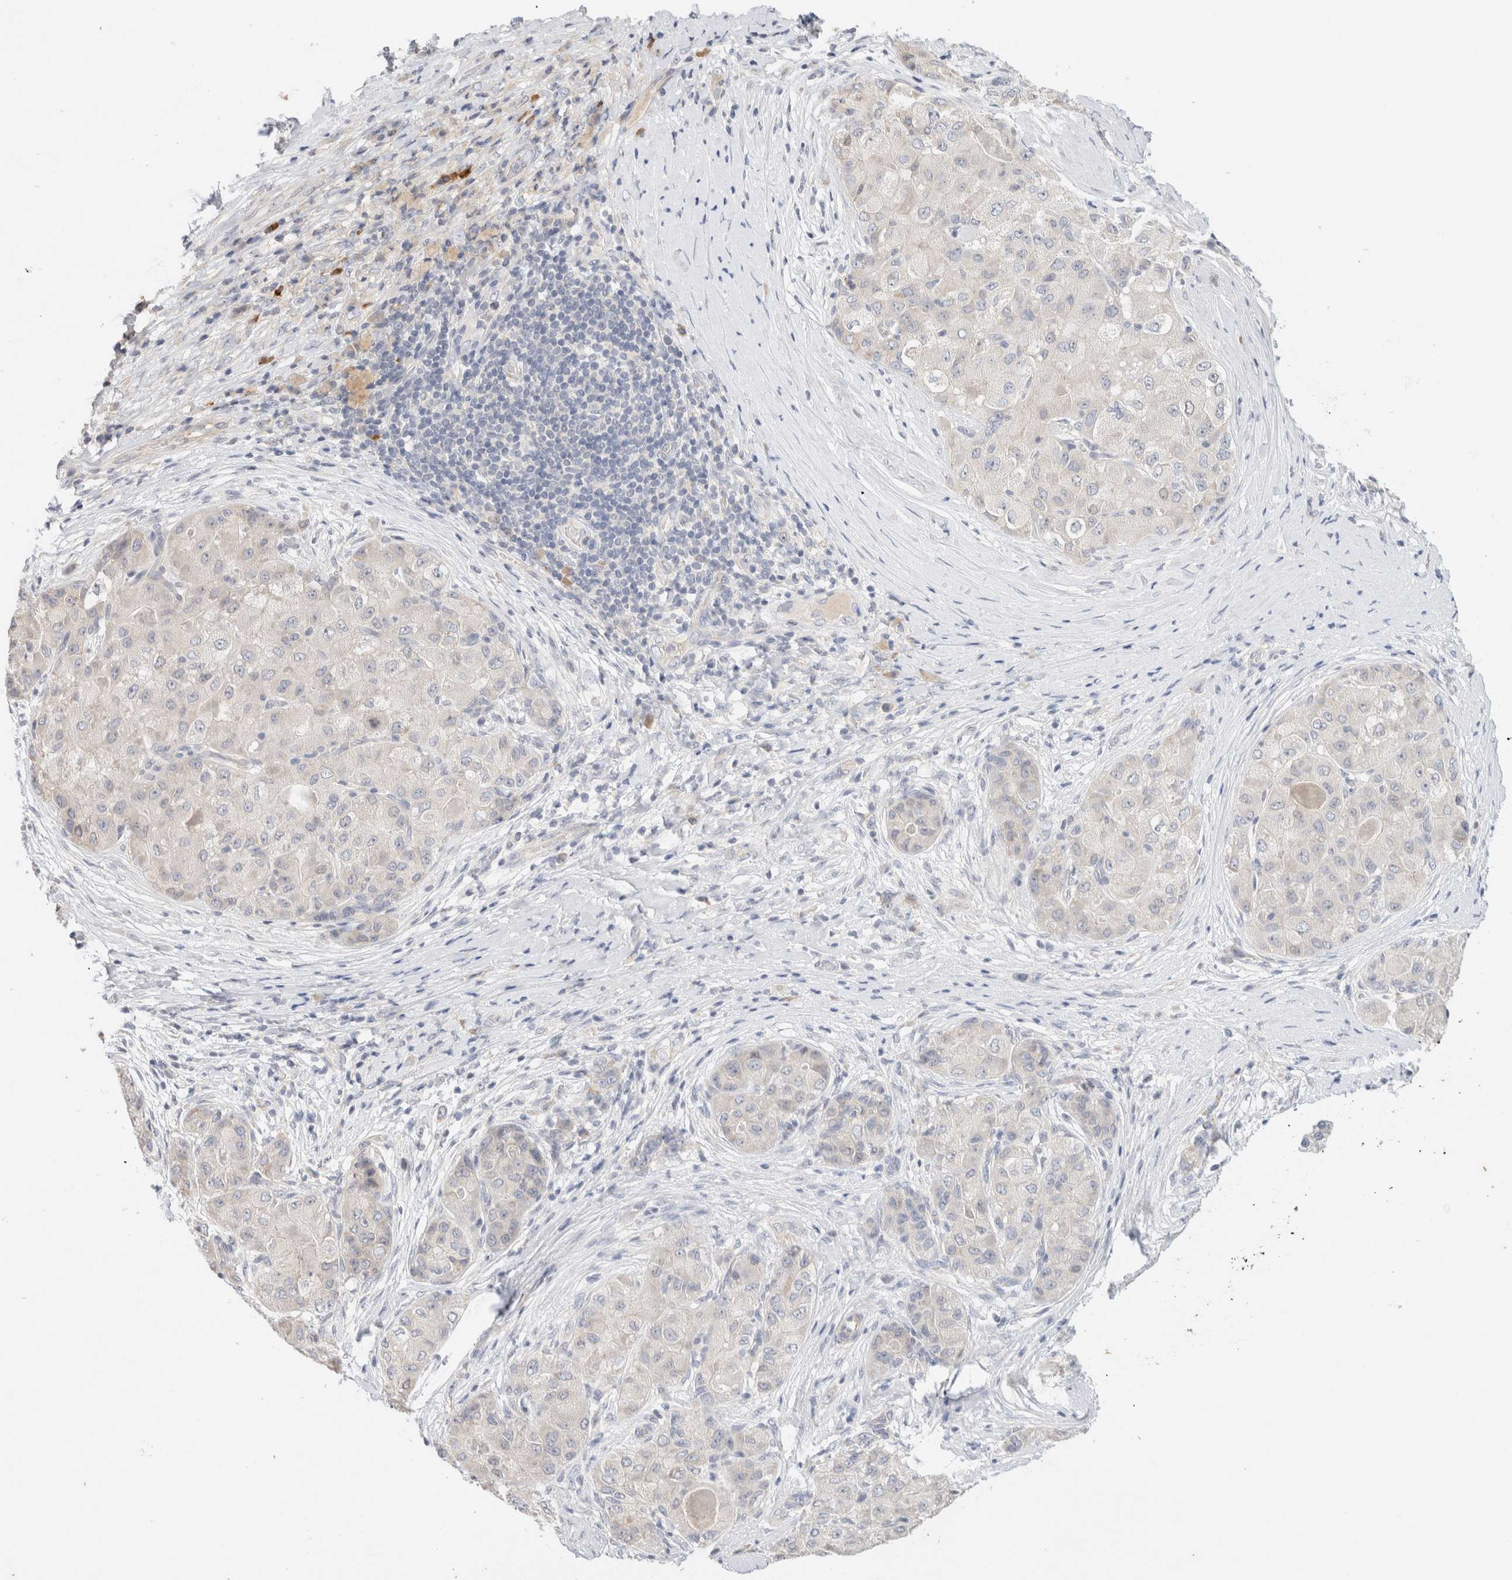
{"staining": {"intensity": "negative", "quantity": "none", "location": "none"}, "tissue": "liver cancer", "cell_type": "Tumor cells", "image_type": "cancer", "snomed": [{"axis": "morphology", "description": "Carcinoma, Hepatocellular, NOS"}, {"axis": "topography", "description": "Liver"}], "caption": "Immunohistochemical staining of liver cancer reveals no significant staining in tumor cells.", "gene": "SPRTN", "patient": {"sex": "male", "age": 80}}